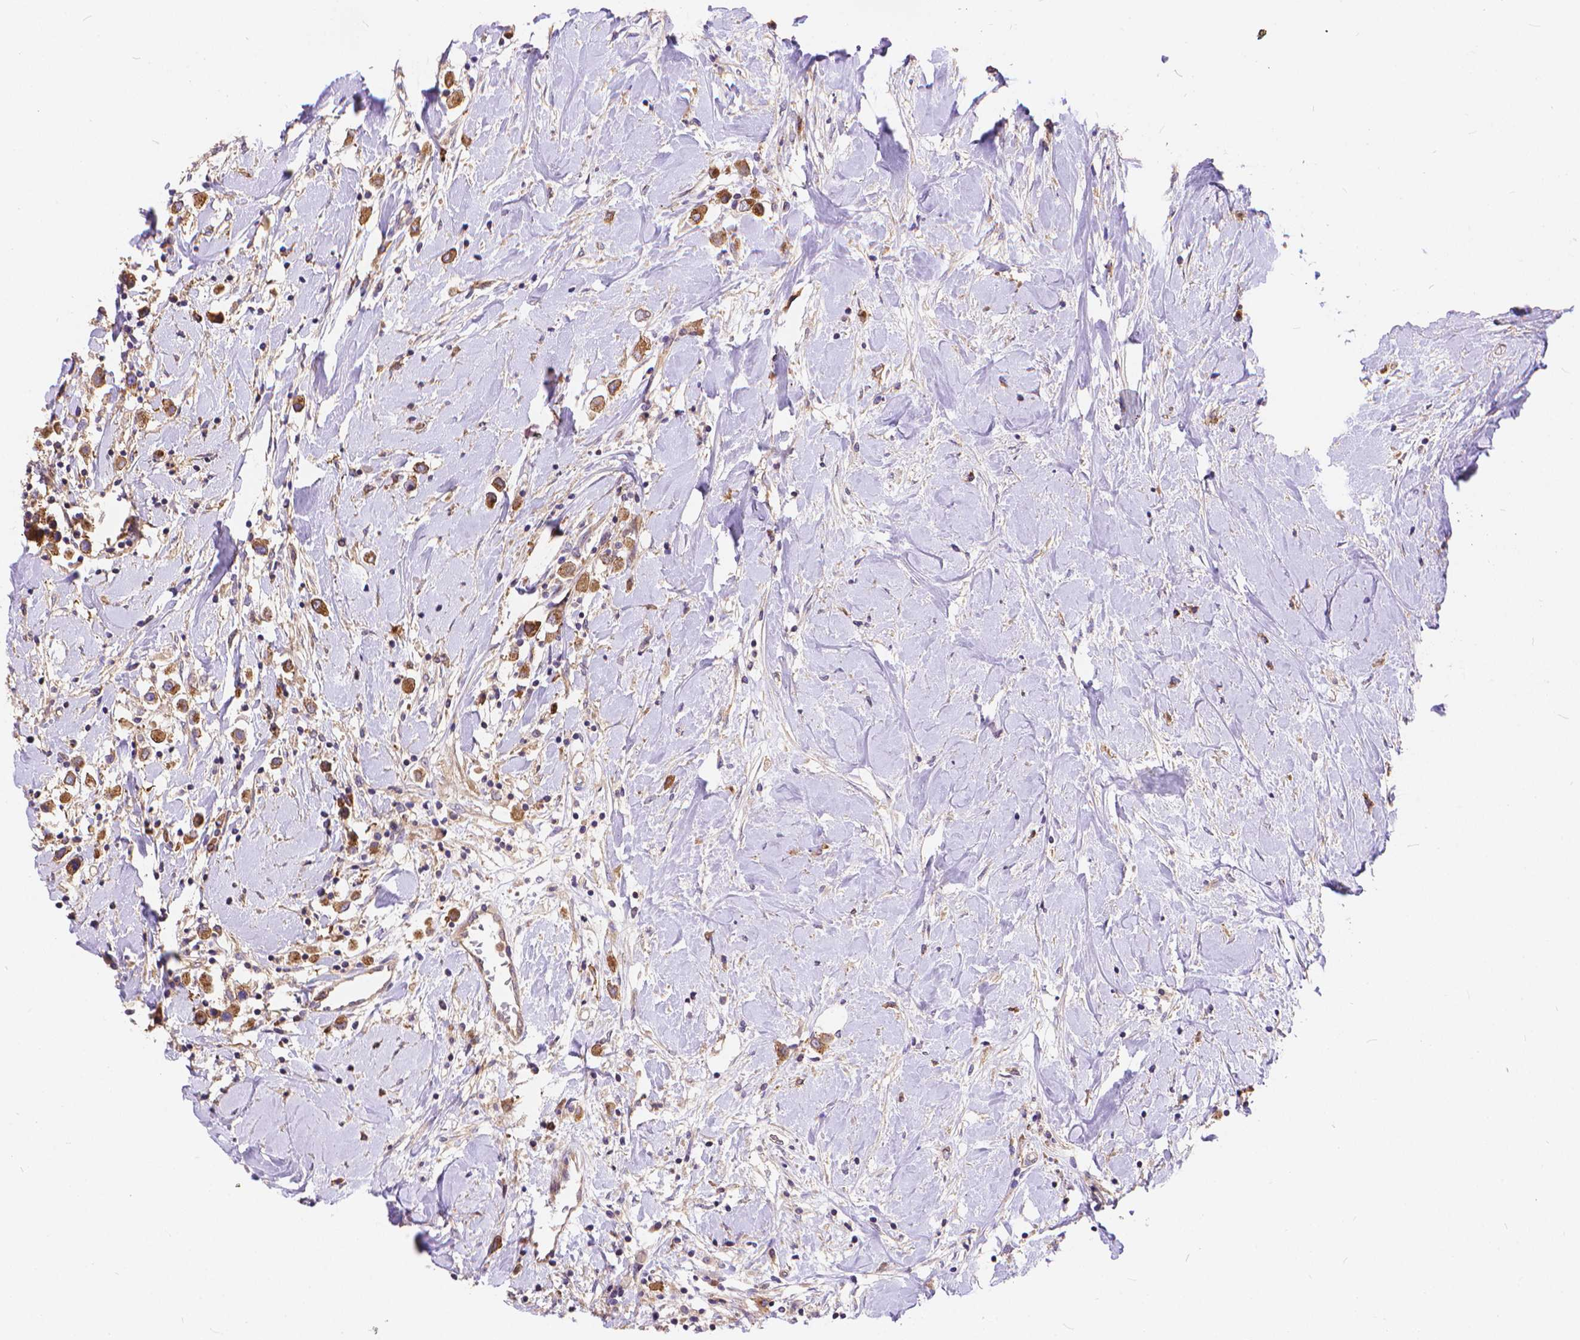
{"staining": {"intensity": "weak", "quantity": ">75%", "location": "cytoplasmic/membranous"}, "tissue": "breast cancer", "cell_type": "Tumor cells", "image_type": "cancer", "snomed": [{"axis": "morphology", "description": "Duct carcinoma"}, {"axis": "topography", "description": "Breast"}], "caption": "The immunohistochemical stain labels weak cytoplasmic/membranous expression in tumor cells of invasive ductal carcinoma (breast) tissue.", "gene": "ARAP1", "patient": {"sex": "female", "age": 61}}